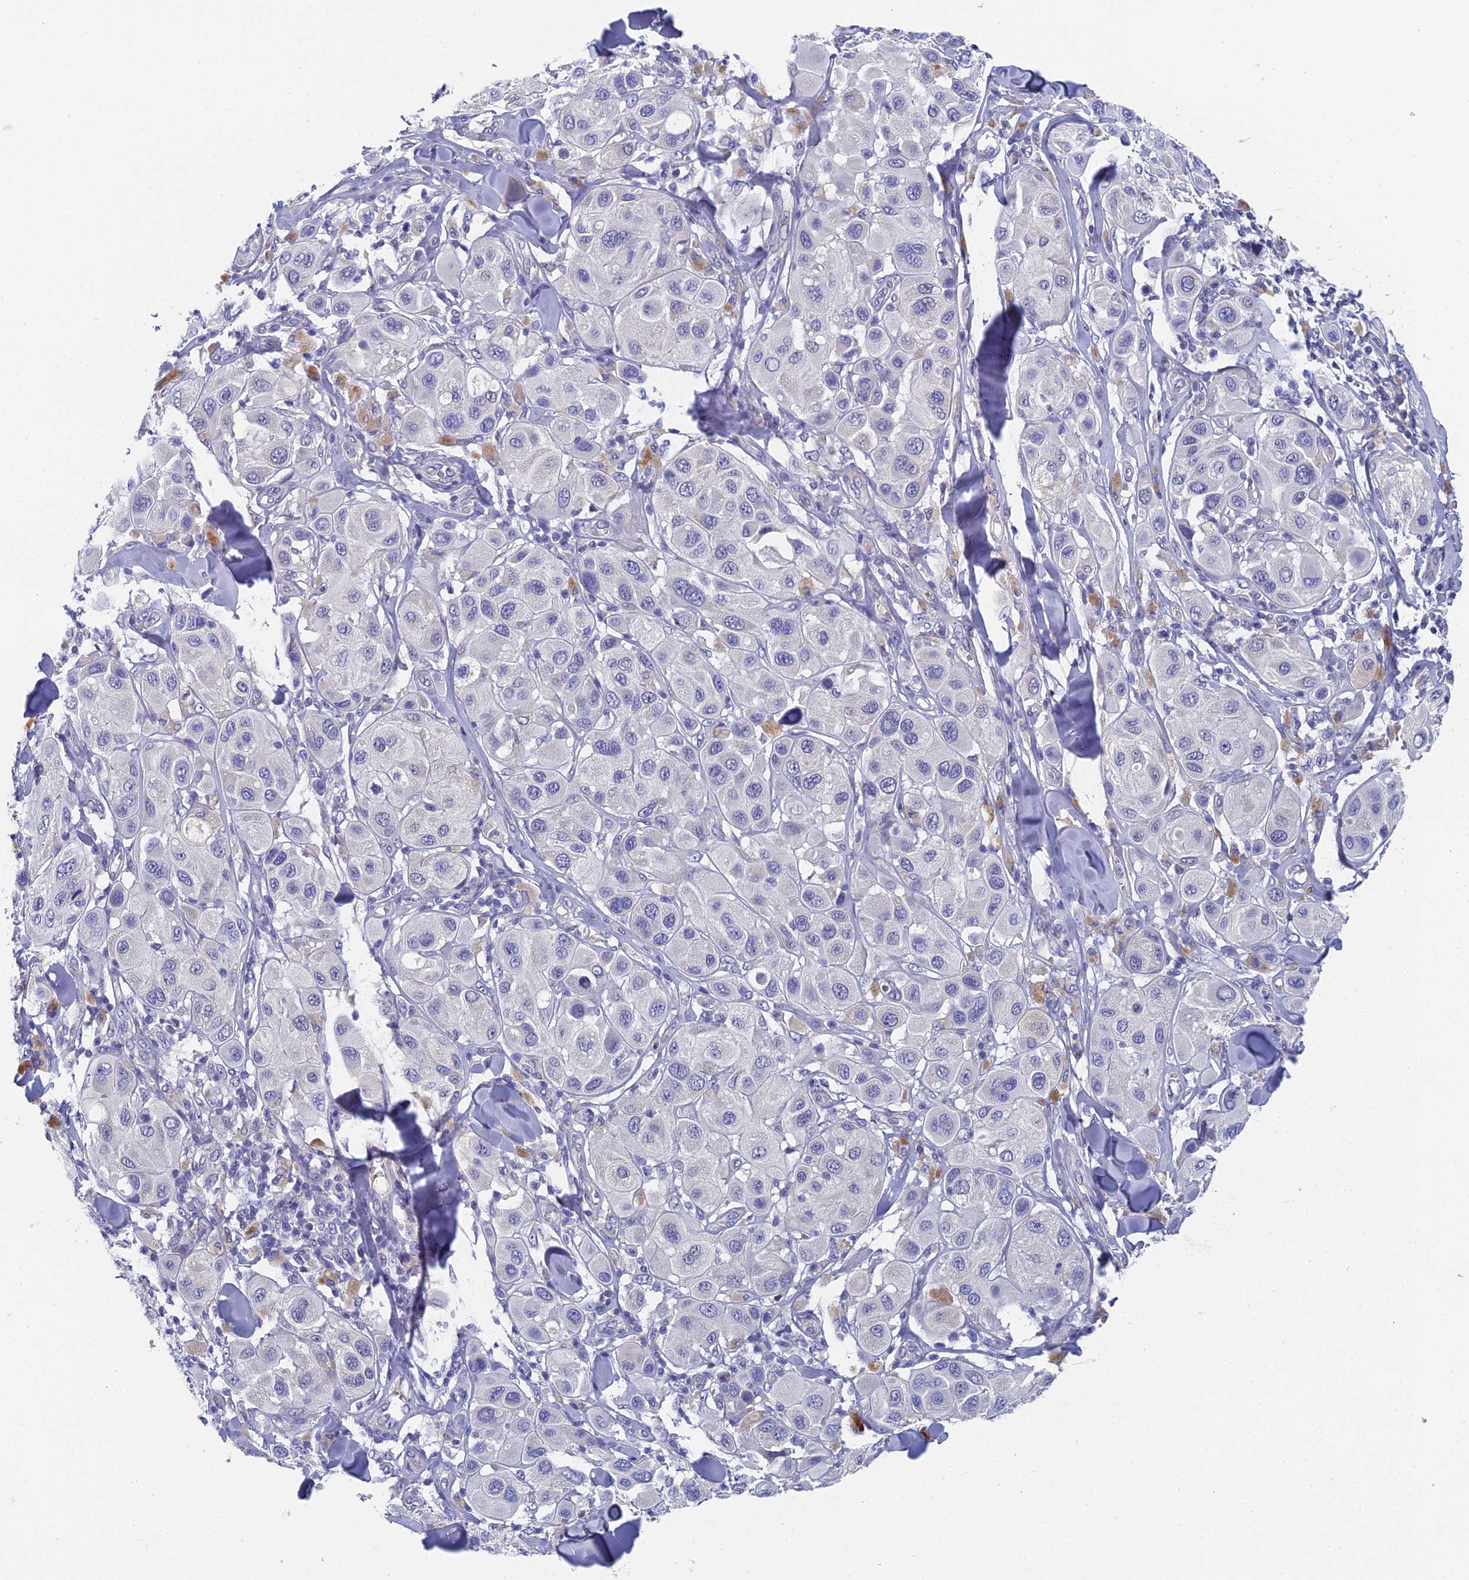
{"staining": {"intensity": "negative", "quantity": "none", "location": "none"}, "tissue": "melanoma", "cell_type": "Tumor cells", "image_type": "cancer", "snomed": [{"axis": "morphology", "description": "Malignant melanoma, Metastatic site"}, {"axis": "topography", "description": "Skin"}], "caption": "Tumor cells are negative for protein expression in human malignant melanoma (metastatic site).", "gene": "SPIN4", "patient": {"sex": "male", "age": 41}}